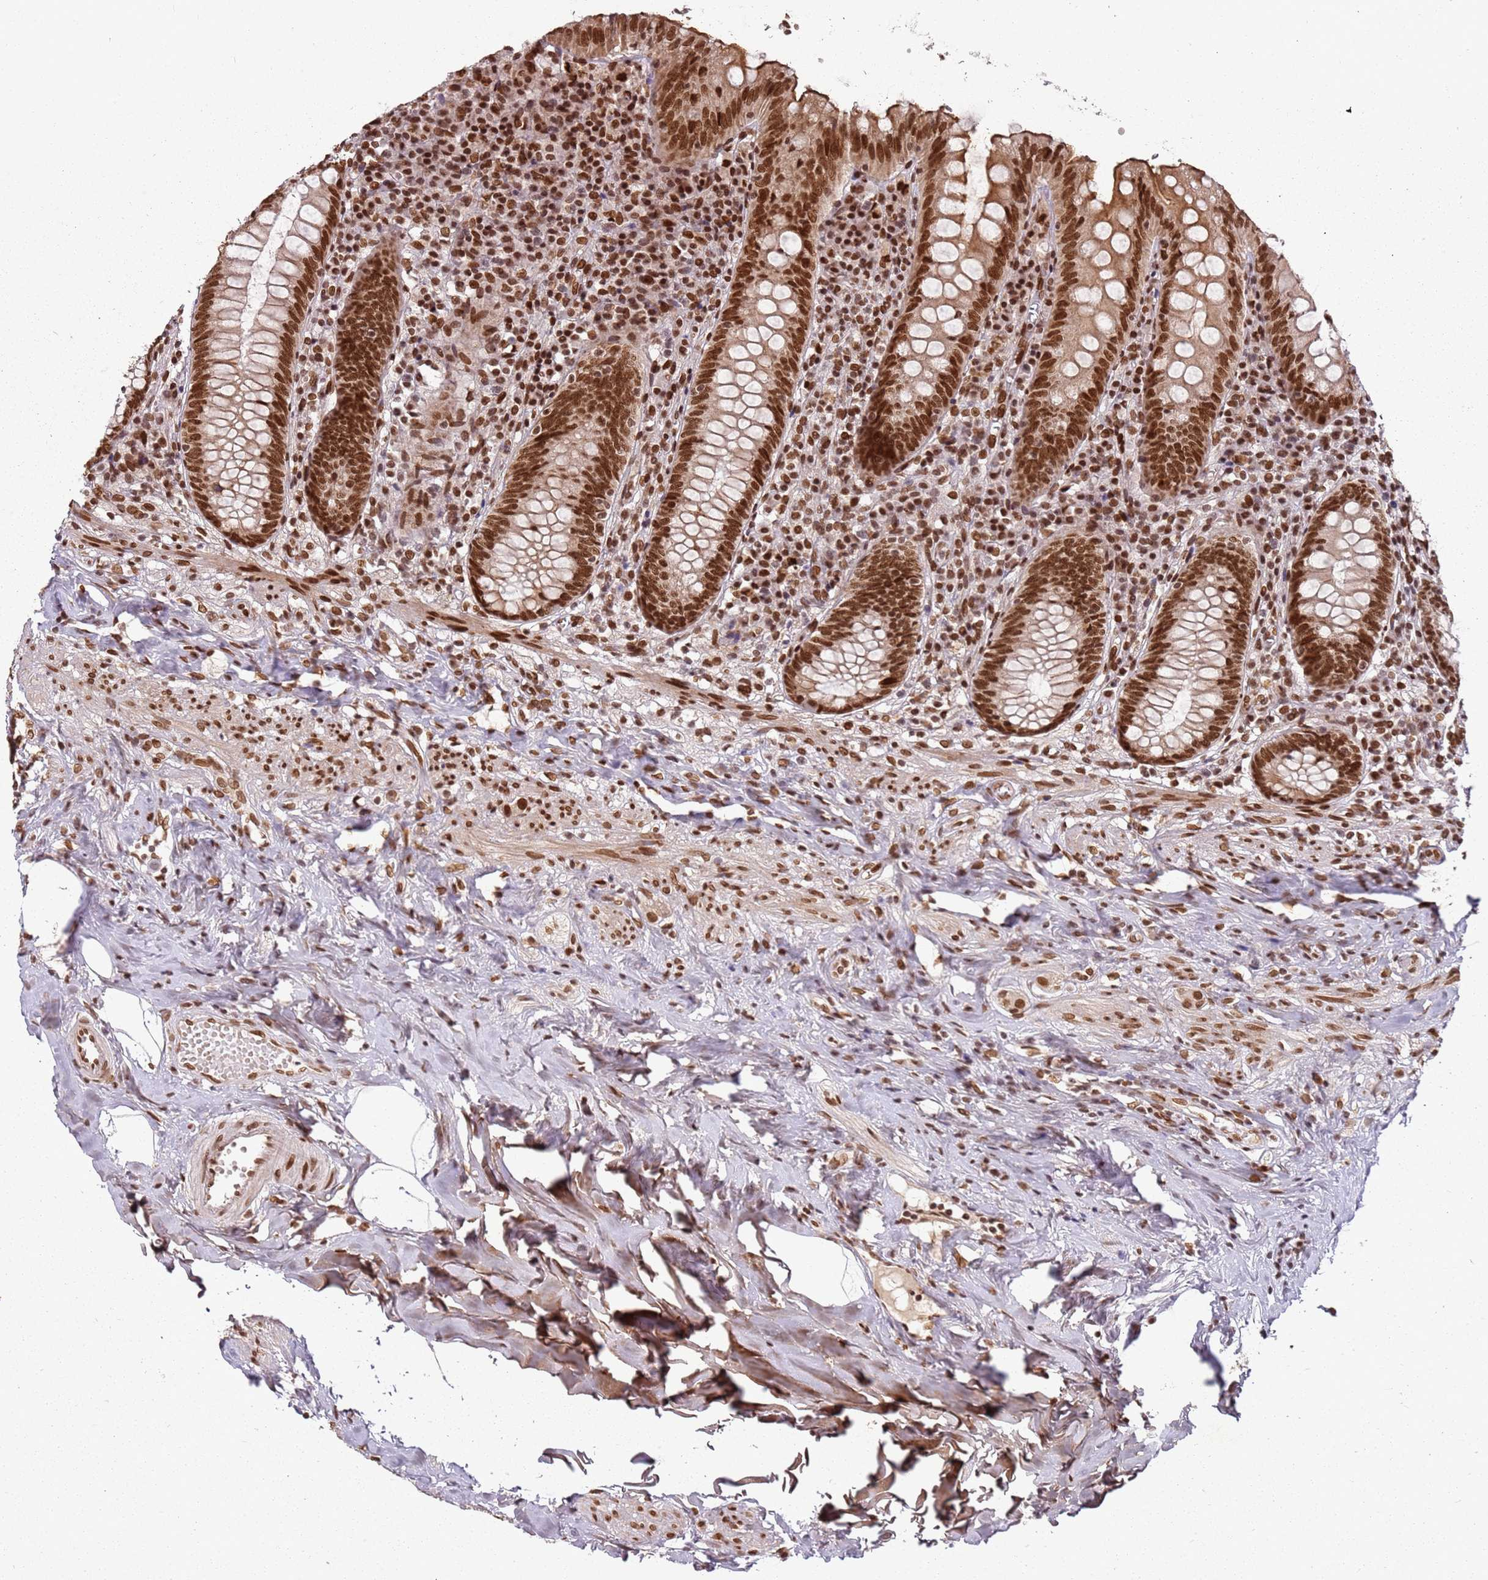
{"staining": {"intensity": "strong", "quantity": ">75%", "location": "nuclear"}, "tissue": "appendix", "cell_type": "Glandular cells", "image_type": "normal", "snomed": [{"axis": "morphology", "description": "Normal tissue, NOS"}, {"axis": "topography", "description": "Appendix"}], "caption": "Appendix stained with IHC displays strong nuclear staining in approximately >75% of glandular cells. Nuclei are stained in blue.", "gene": "TENT4A", "patient": {"sex": "female", "age": 54}}